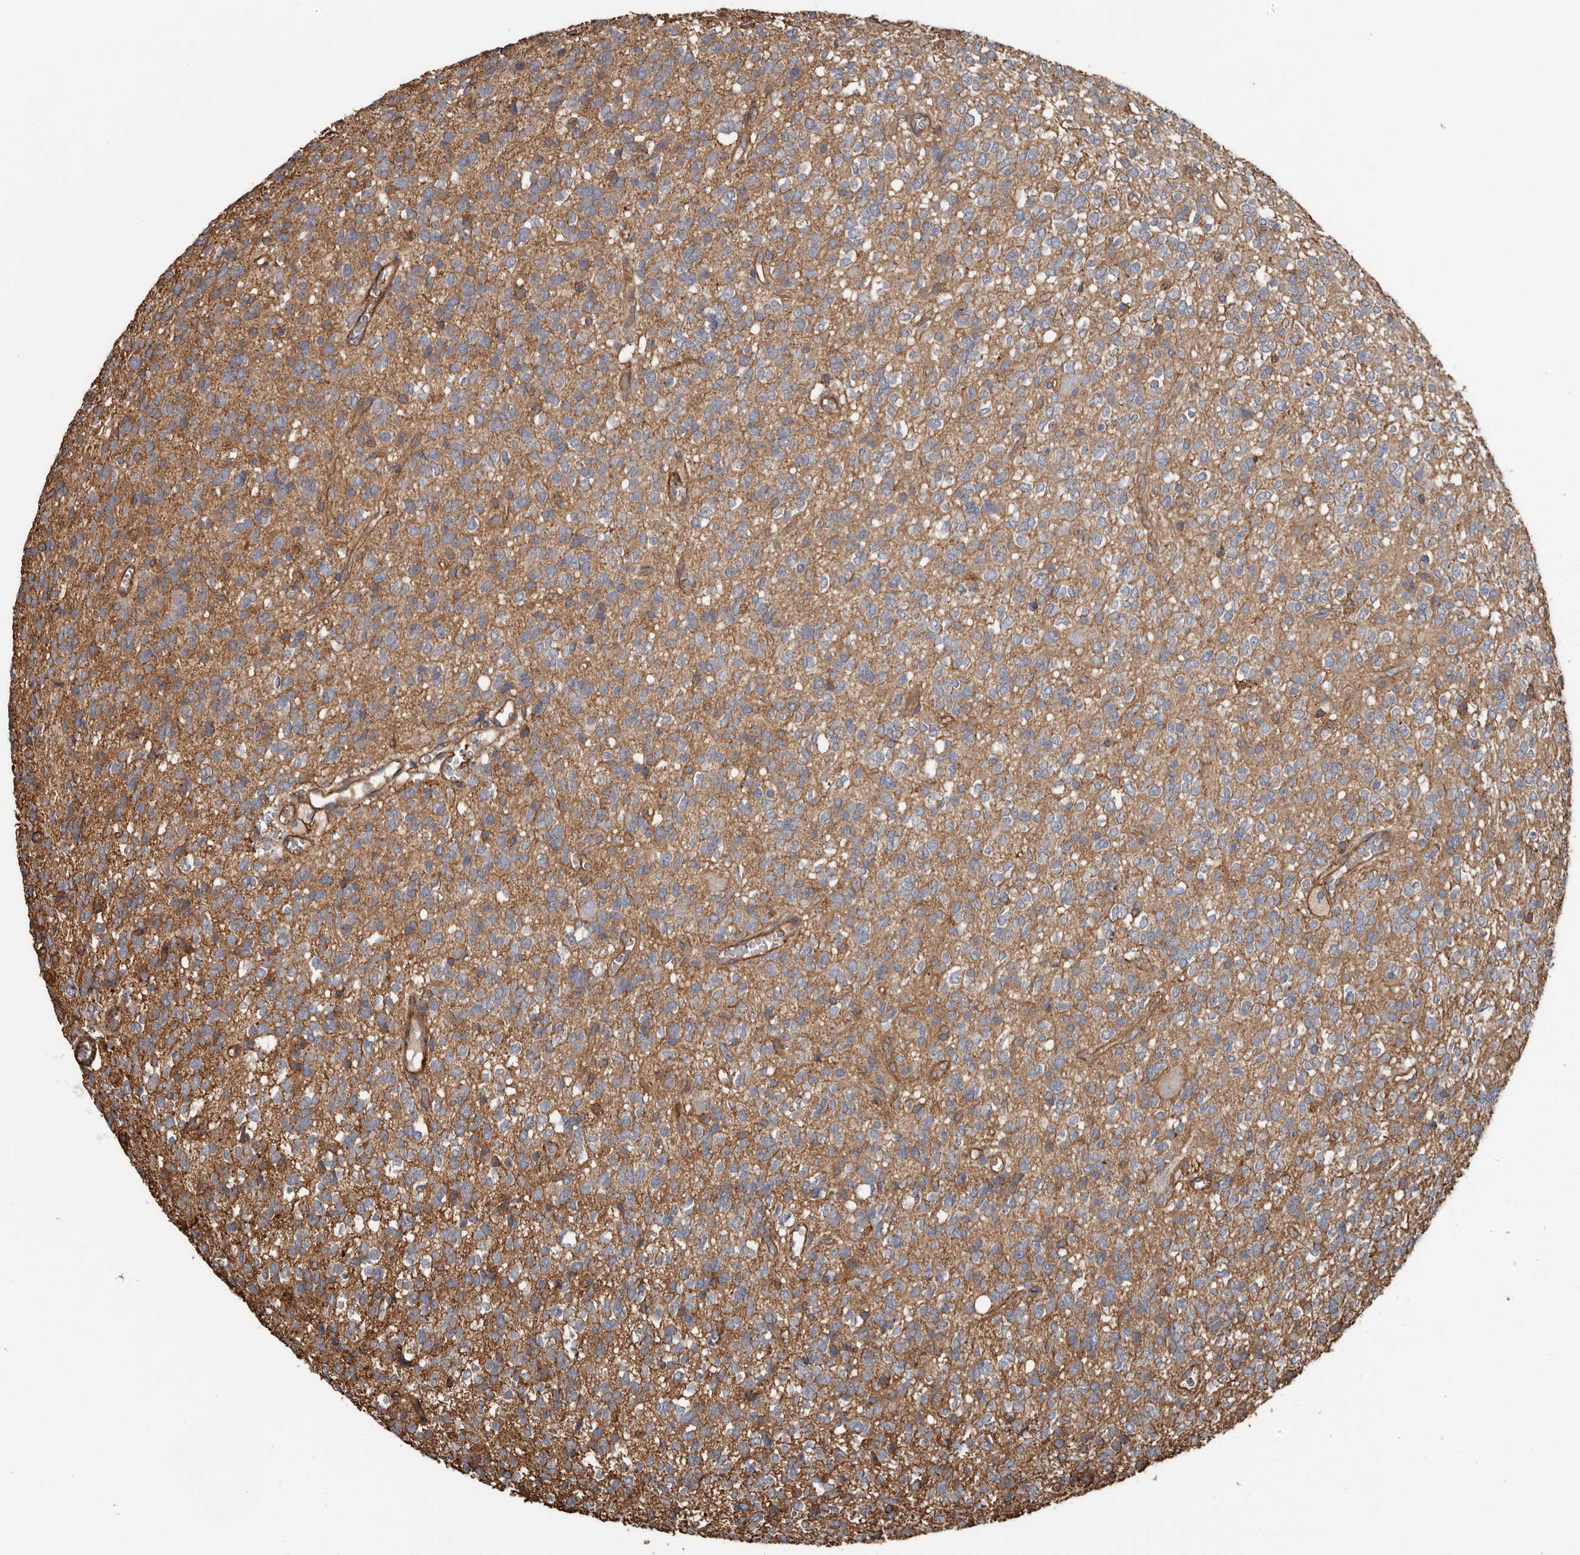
{"staining": {"intensity": "moderate", "quantity": ">75%", "location": "cytoplasmic/membranous"}, "tissue": "glioma", "cell_type": "Tumor cells", "image_type": "cancer", "snomed": [{"axis": "morphology", "description": "Glioma, malignant, High grade"}, {"axis": "topography", "description": "Brain"}], "caption": "DAB (3,3'-diaminobenzidine) immunohistochemical staining of human high-grade glioma (malignant) exhibits moderate cytoplasmic/membranous protein staining in approximately >75% of tumor cells.", "gene": "DENND6B", "patient": {"sex": "male", "age": 34}}